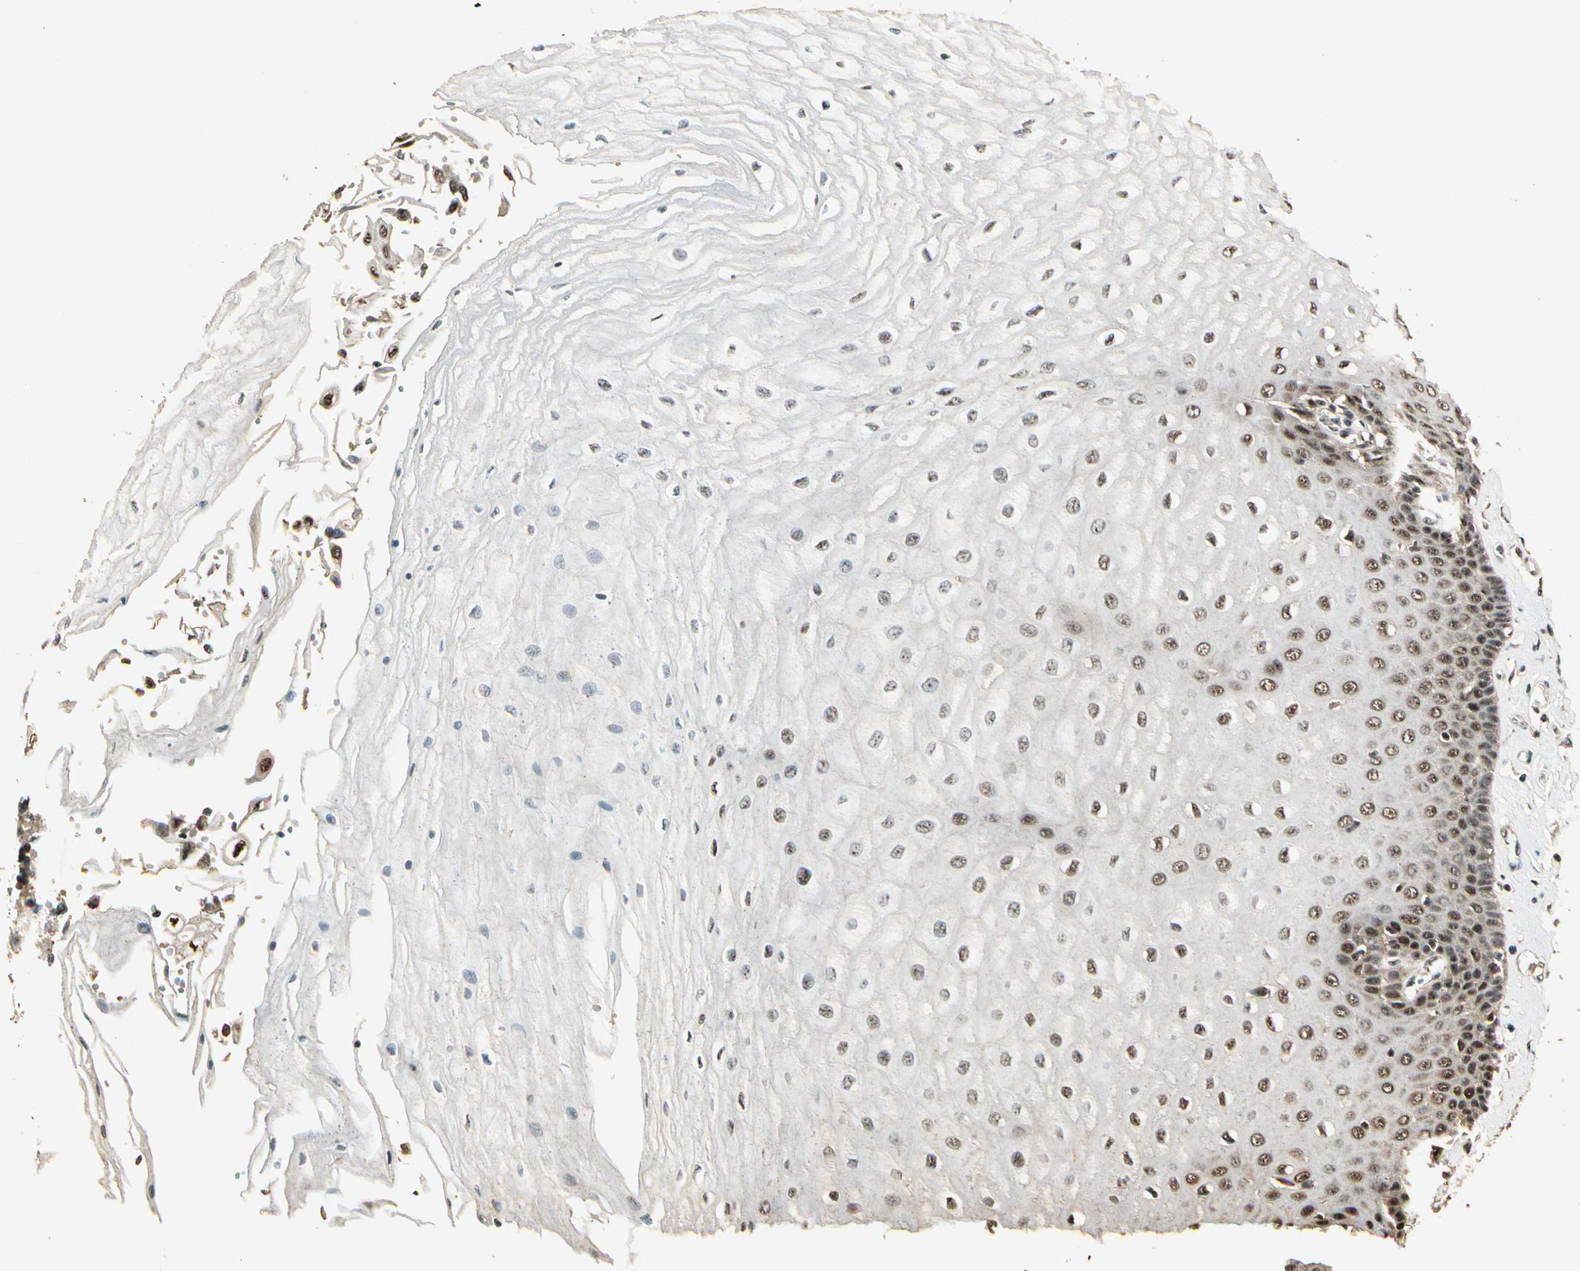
{"staining": {"intensity": "moderate", "quantity": ">75%", "location": "cytoplasmic/membranous,nuclear"}, "tissue": "esophagus", "cell_type": "Squamous epithelial cells", "image_type": "normal", "snomed": [{"axis": "morphology", "description": "Normal tissue, NOS"}, {"axis": "topography", "description": "Esophagus"}], "caption": "Squamous epithelial cells display moderate cytoplasmic/membranous,nuclear staining in approximately >75% of cells in unremarkable esophagus.", "gene": "RBM25", "patient": {"sex": "male", "age": 65}}